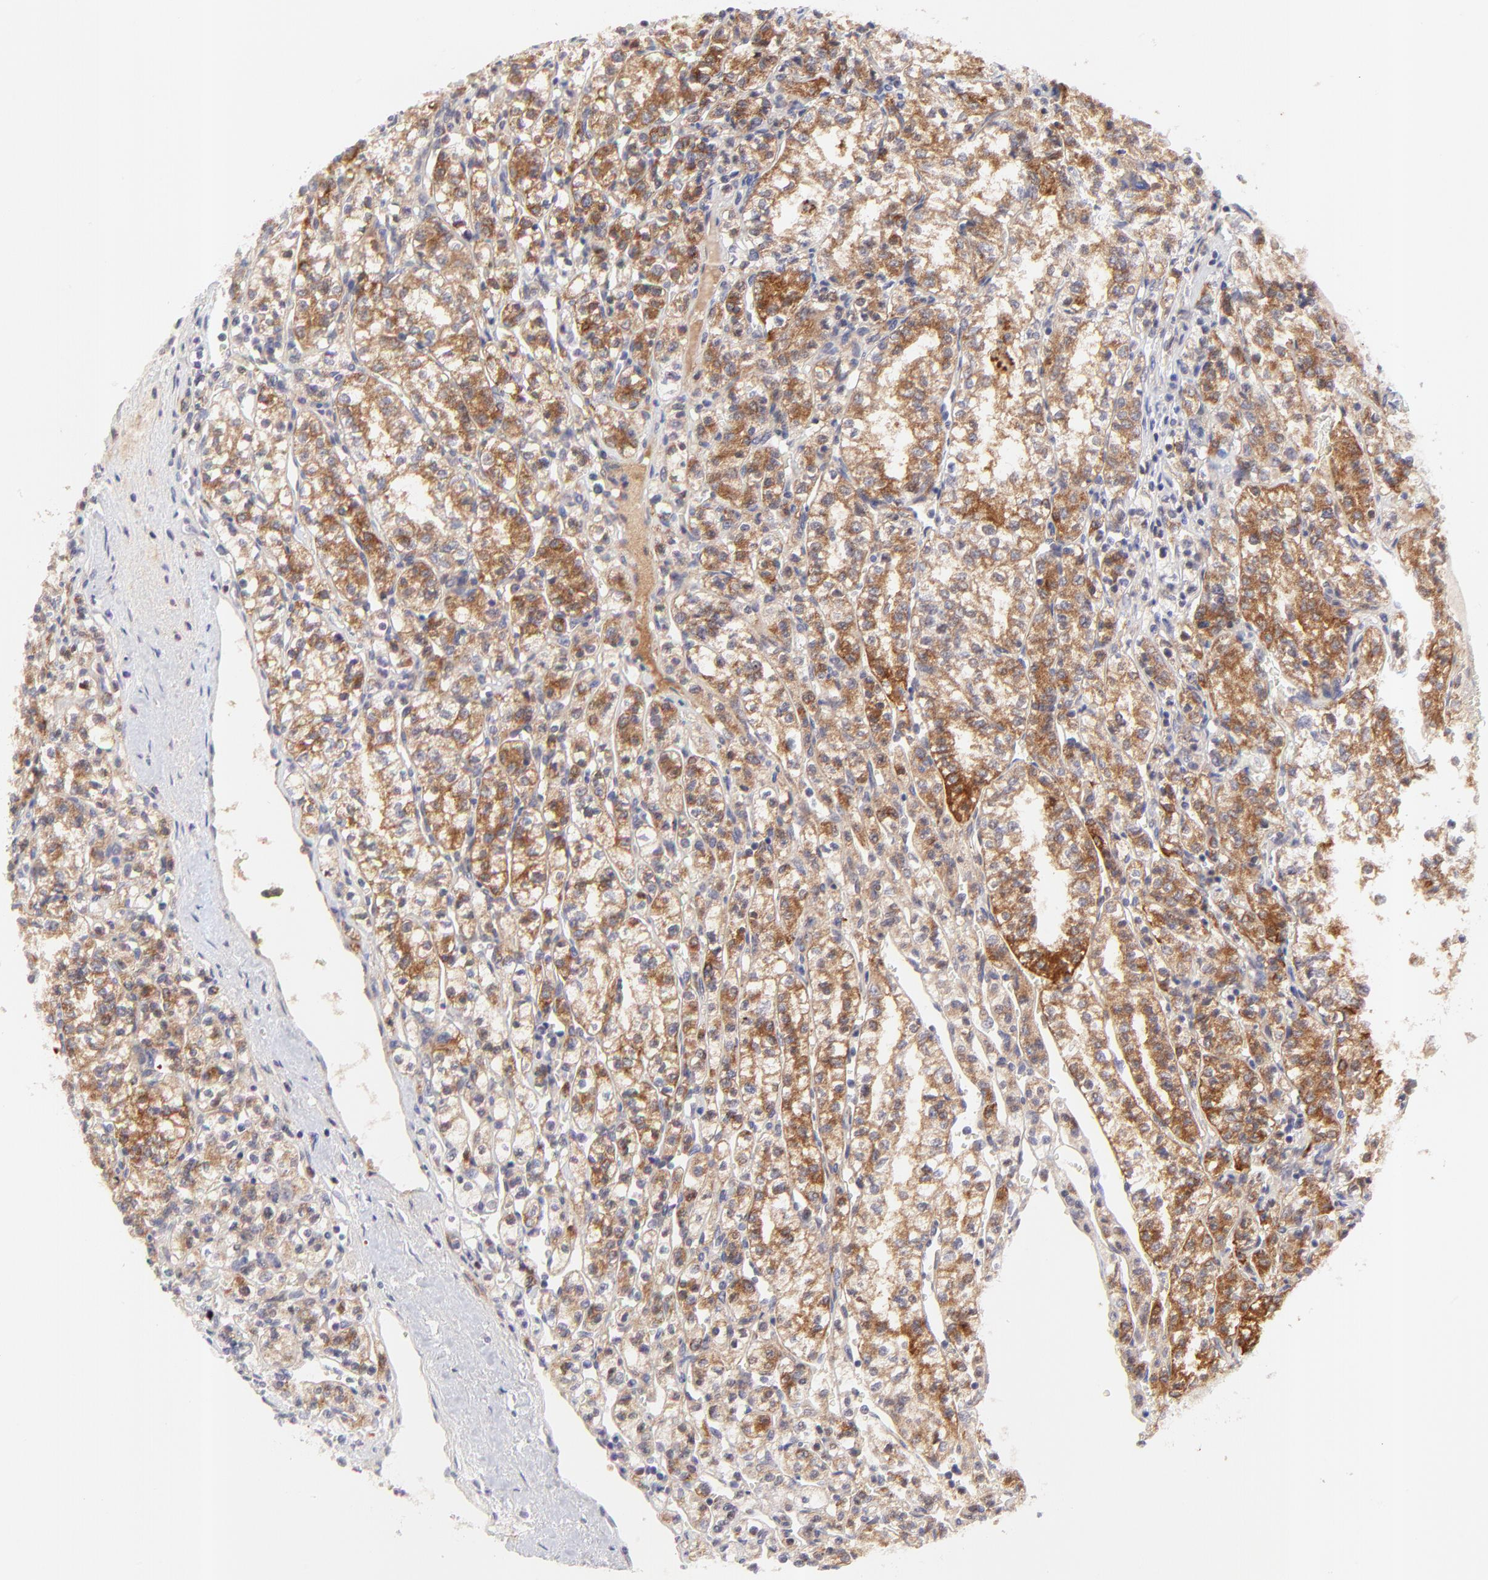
{"staining": {"intensity": "strong", "quantity": ">75%", "location": "cytoplasmic/membranous"}, "tissue": "renal cancer", "cell_type": "Tumor cells", "image_type": "cancer", "snomed": [{"axis": "morphology", "description": "Adenocarcinoma, NOS"}, {"axis": "topography", "description": "Kidney"}], "caption": "Immunohistochemical staining of human renal adenocarcinoma exhibits high levels of strong cytoplasmic/membranous protein staining in about >75% of tumor cells.", "gene": "TNRC6B", "patient": {"sex": "male", "age": 61}}